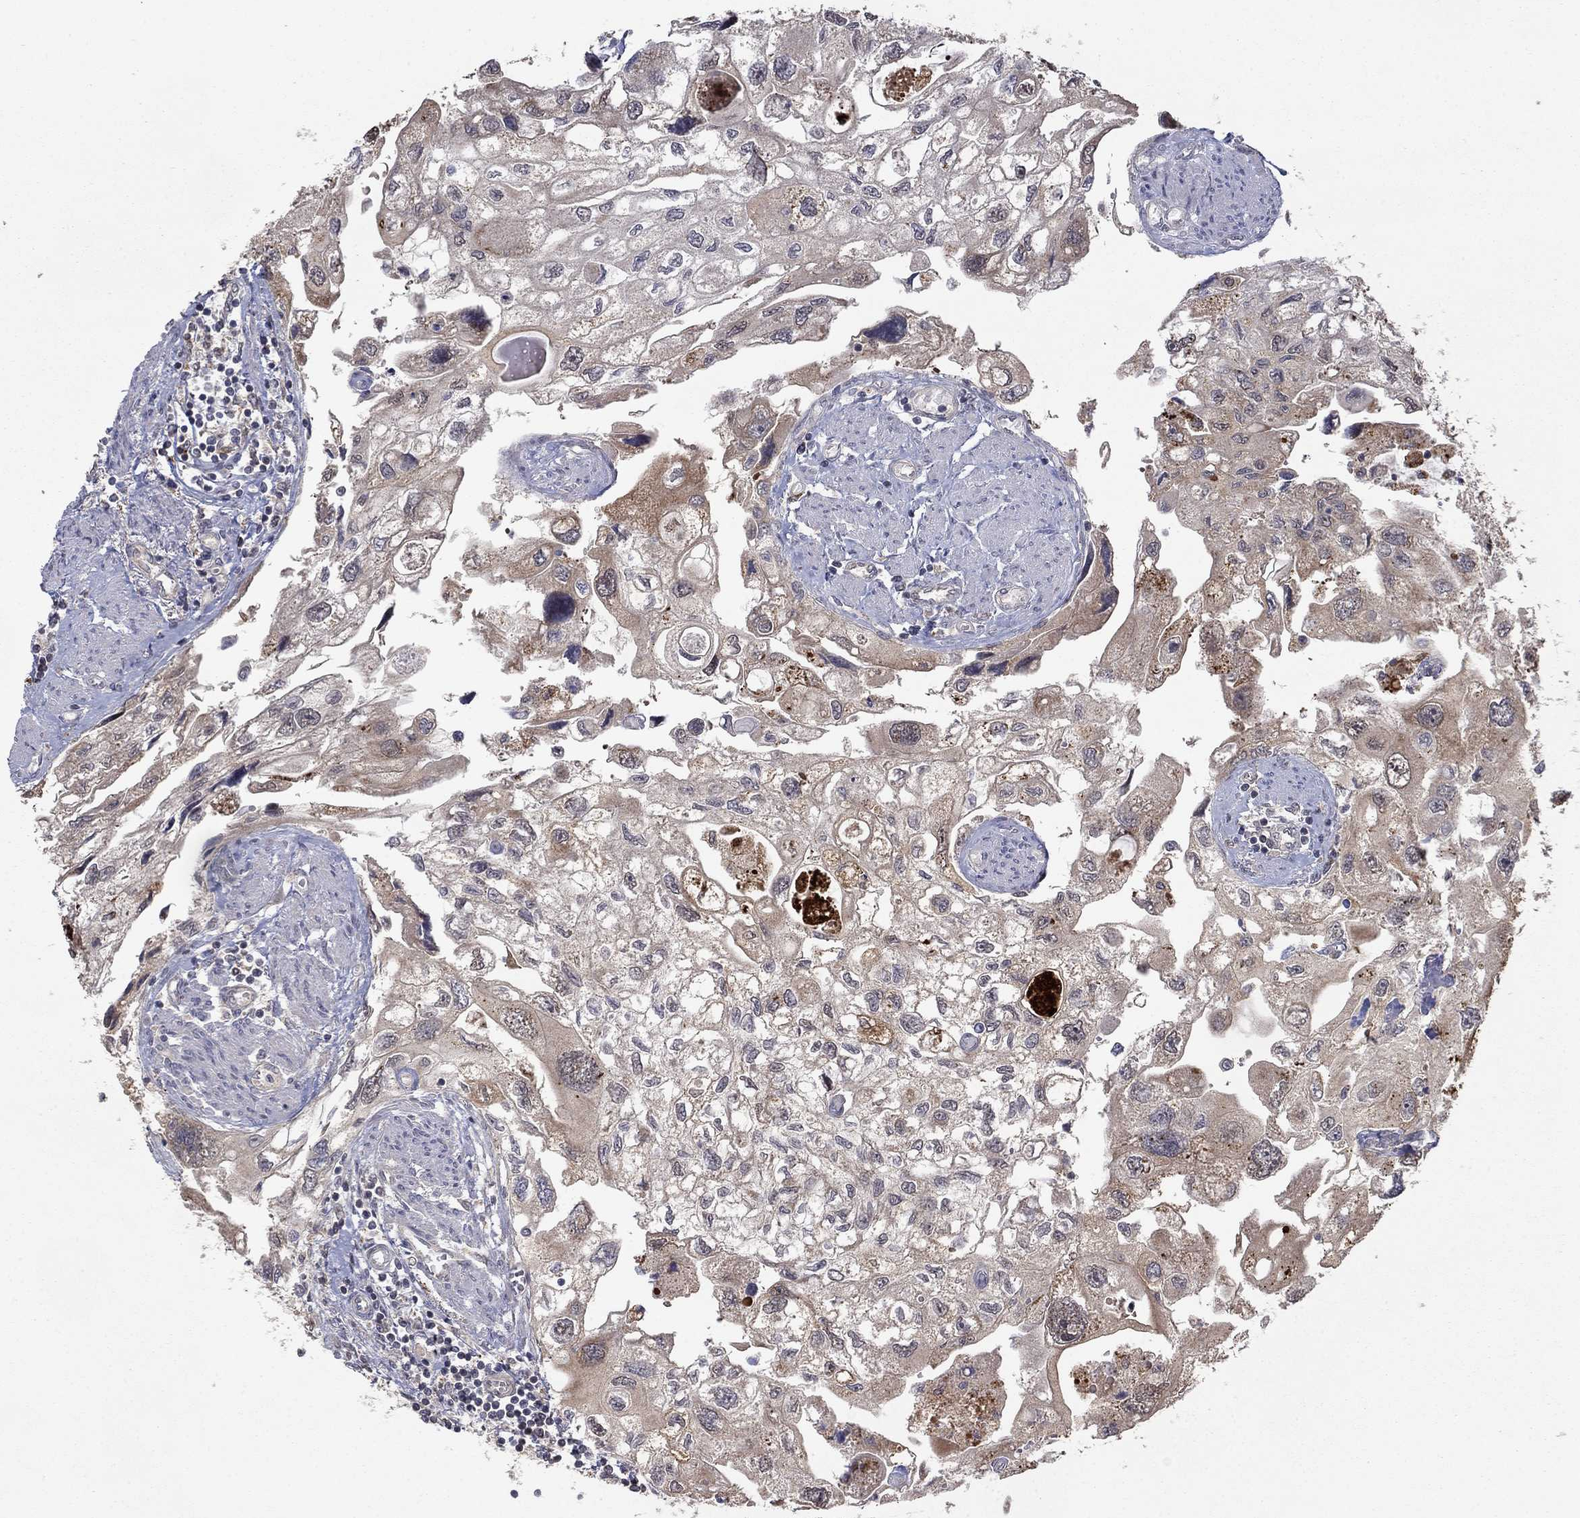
{"staining": {"intensity": "weak", "quantity": ">75%", "location": "cytoplasmic/membranous"}, "tissue": "urothelial cancer", "cell_type": "Tumor cells", "image_type": "cancer", "snomed": [{"axis": "morphology", "description": "Urothelial carcinoma, High grade"}, {"axis": "topography", "description": "Urinary bladder"}], "caption": "Protein expression analysis of human urothelial cancer reveals weak cytoplasmic/membranous positivity in about >75% of tumor cells.", "gene": "LPCAT4", "patient": {"sex": "male", "age": 59}}